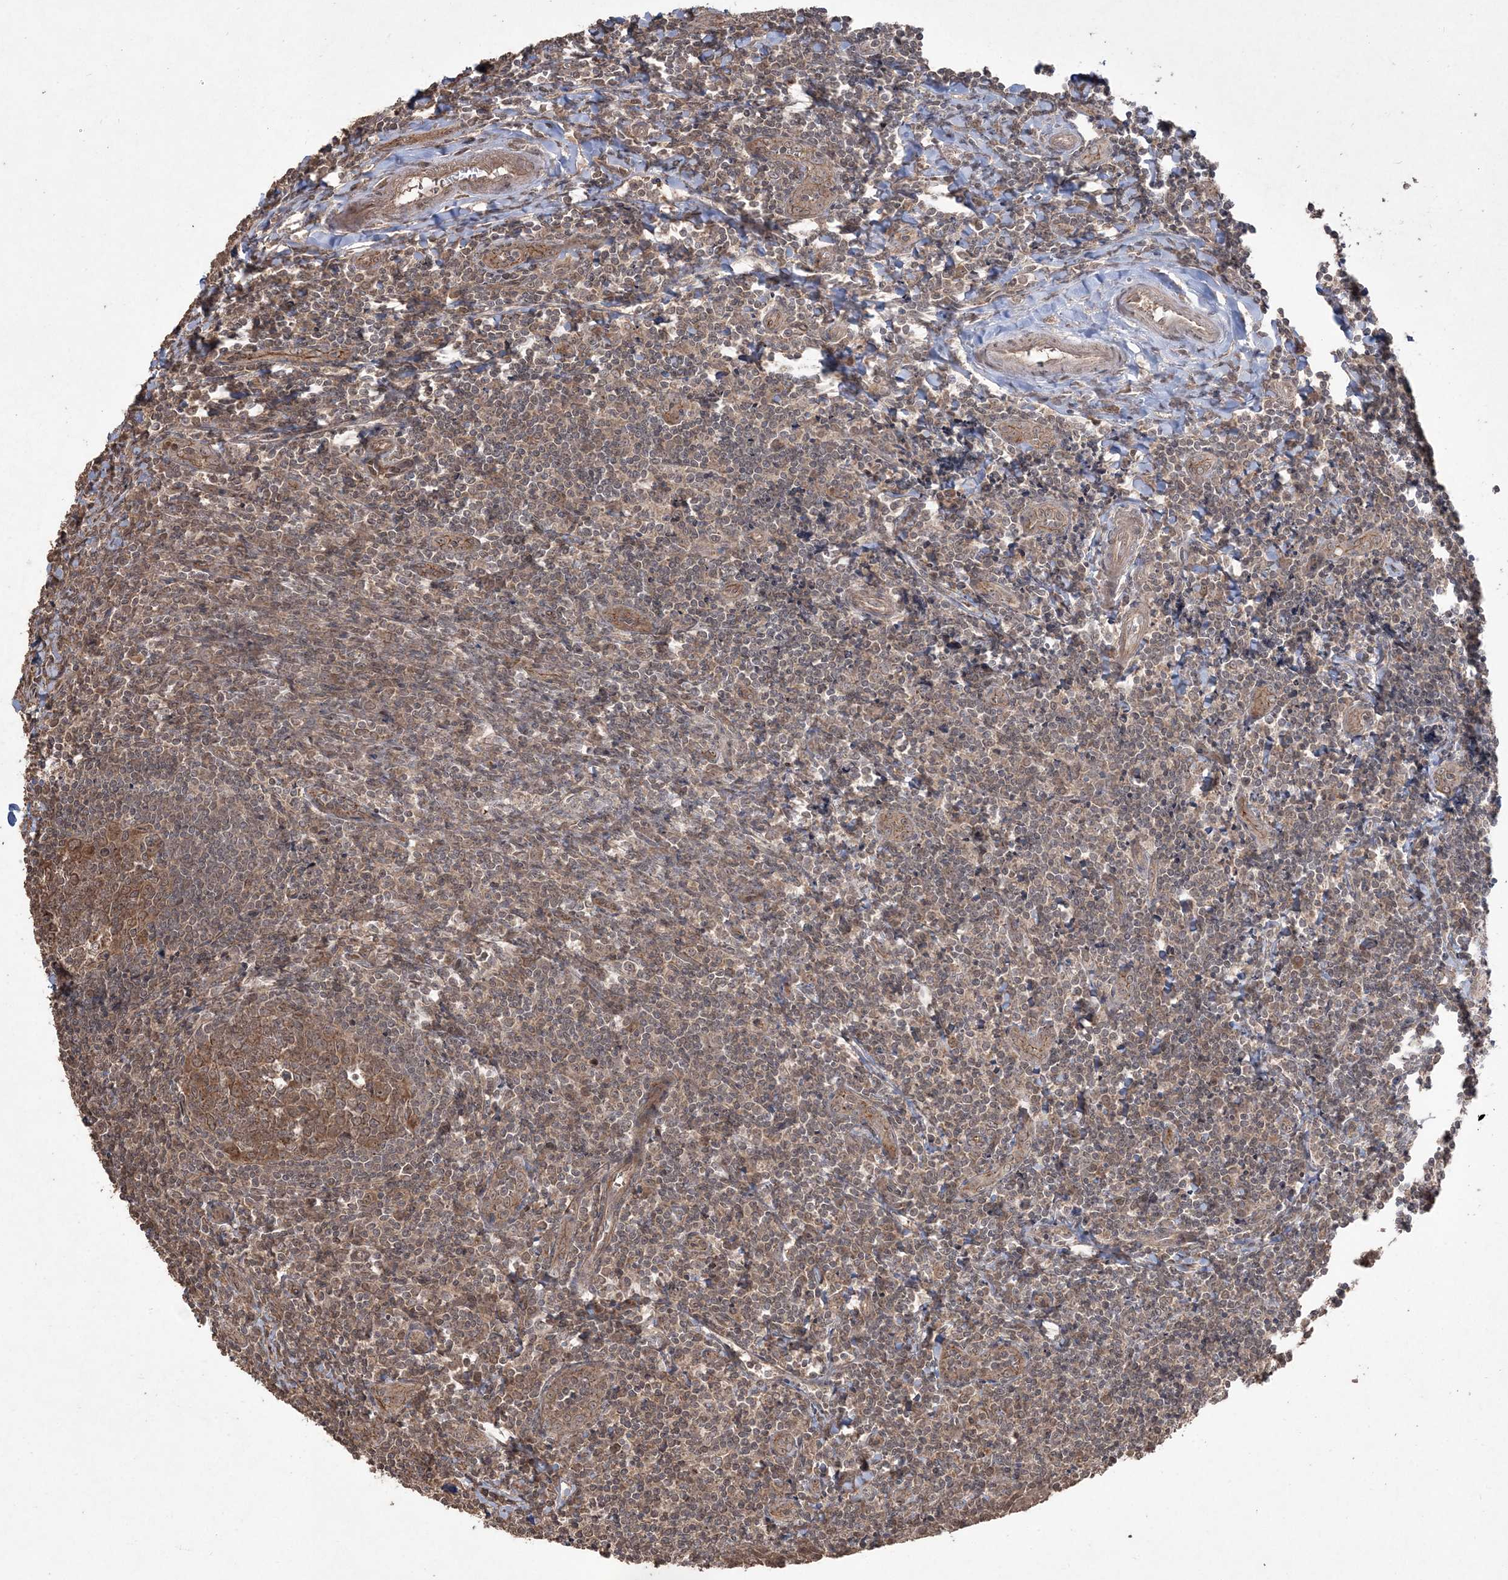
{"staining": {"intensity": "moderate", "quantity": ">75%", "location": "cytoplasmic/membranous,nuclear"}, "tissue": "tonsil", "cell_type": "Germinal center cells", "image_type": "normal", "snomed": [{"axis": "morphology", "description": "Normal tissue, NOS"}, {"axis": "topography", "description": "Tonsil"}], "caption": "Tonsil stained for a protein (brown) displays moderate cytoplasmic/membranous,nuclear positive staining in approximately >75% of germinal center cells.", "gene": "EHHADH", "patient": {"sex": "male", "age": 27}}